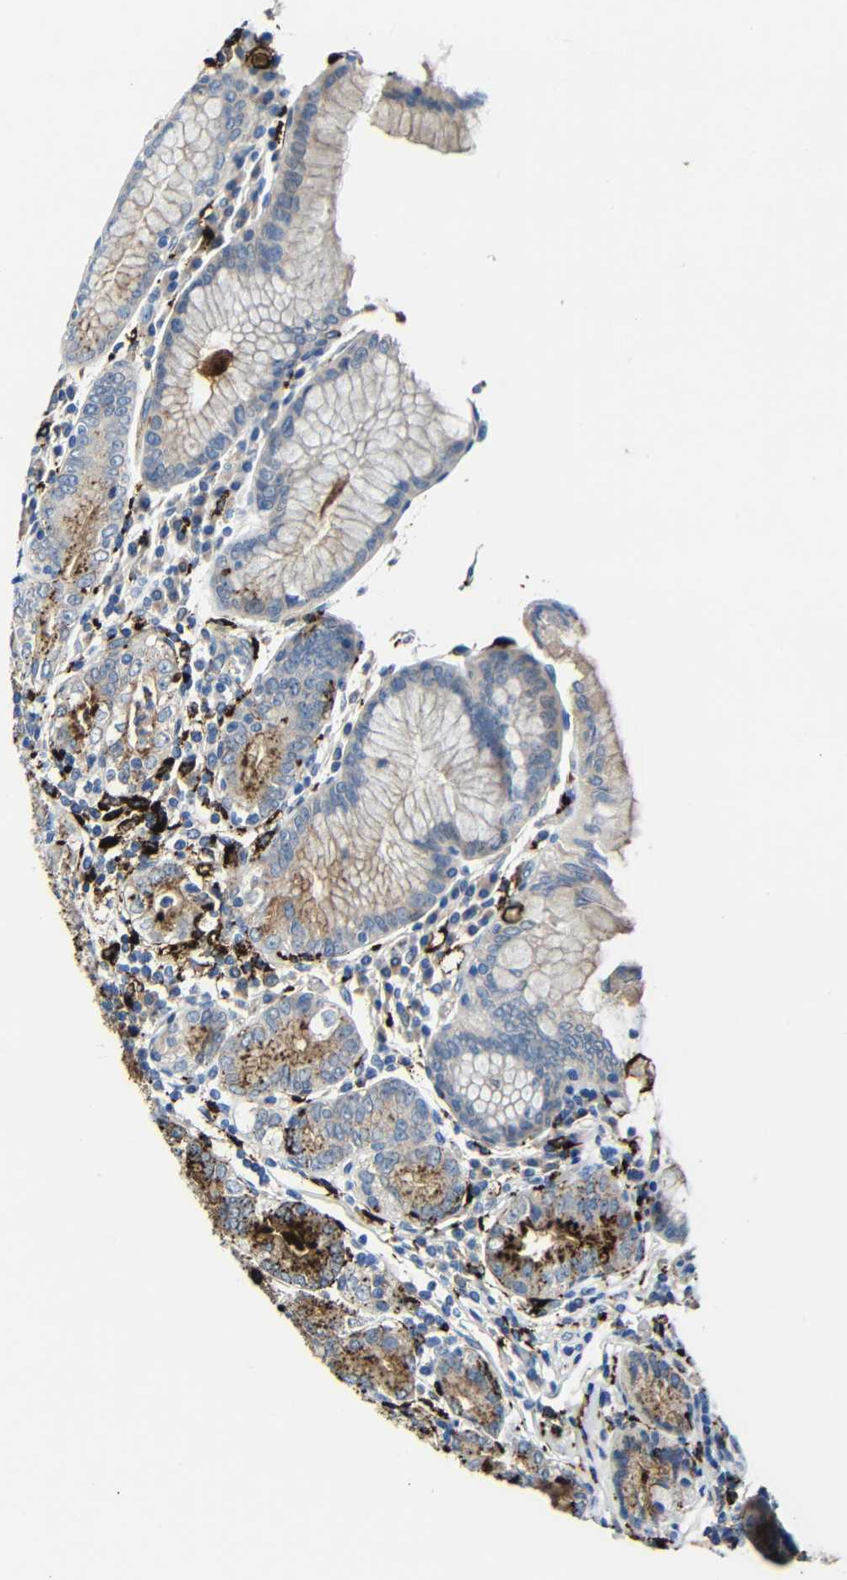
{"staining": {"intensity": "moderate", "quantity": "25%-75%", "location": "cytoplasmic/membranous"}, "tissue": "stomach", "cell_type": "Glandular cells", "image_type": "normal", "snomed": [{"axis": "morphology", "description": "Normal tissue, NOS"}, {"axis": "topography", "description": "Stomach, lower"}], "caption": "Brown immunohistochemical staining in normal stomach demonstrates moderate cytoplasmic/membranous staining in approximately 25%-75% of glandular cells. The protein is stained brown, and the nuclei are stained in blue (DAB (3,3'-diaminobenzidine) IHC with brightfield microscopy, high magnification).", "gene": "HLA", "patient": {"sex": "female", "age": 76}}